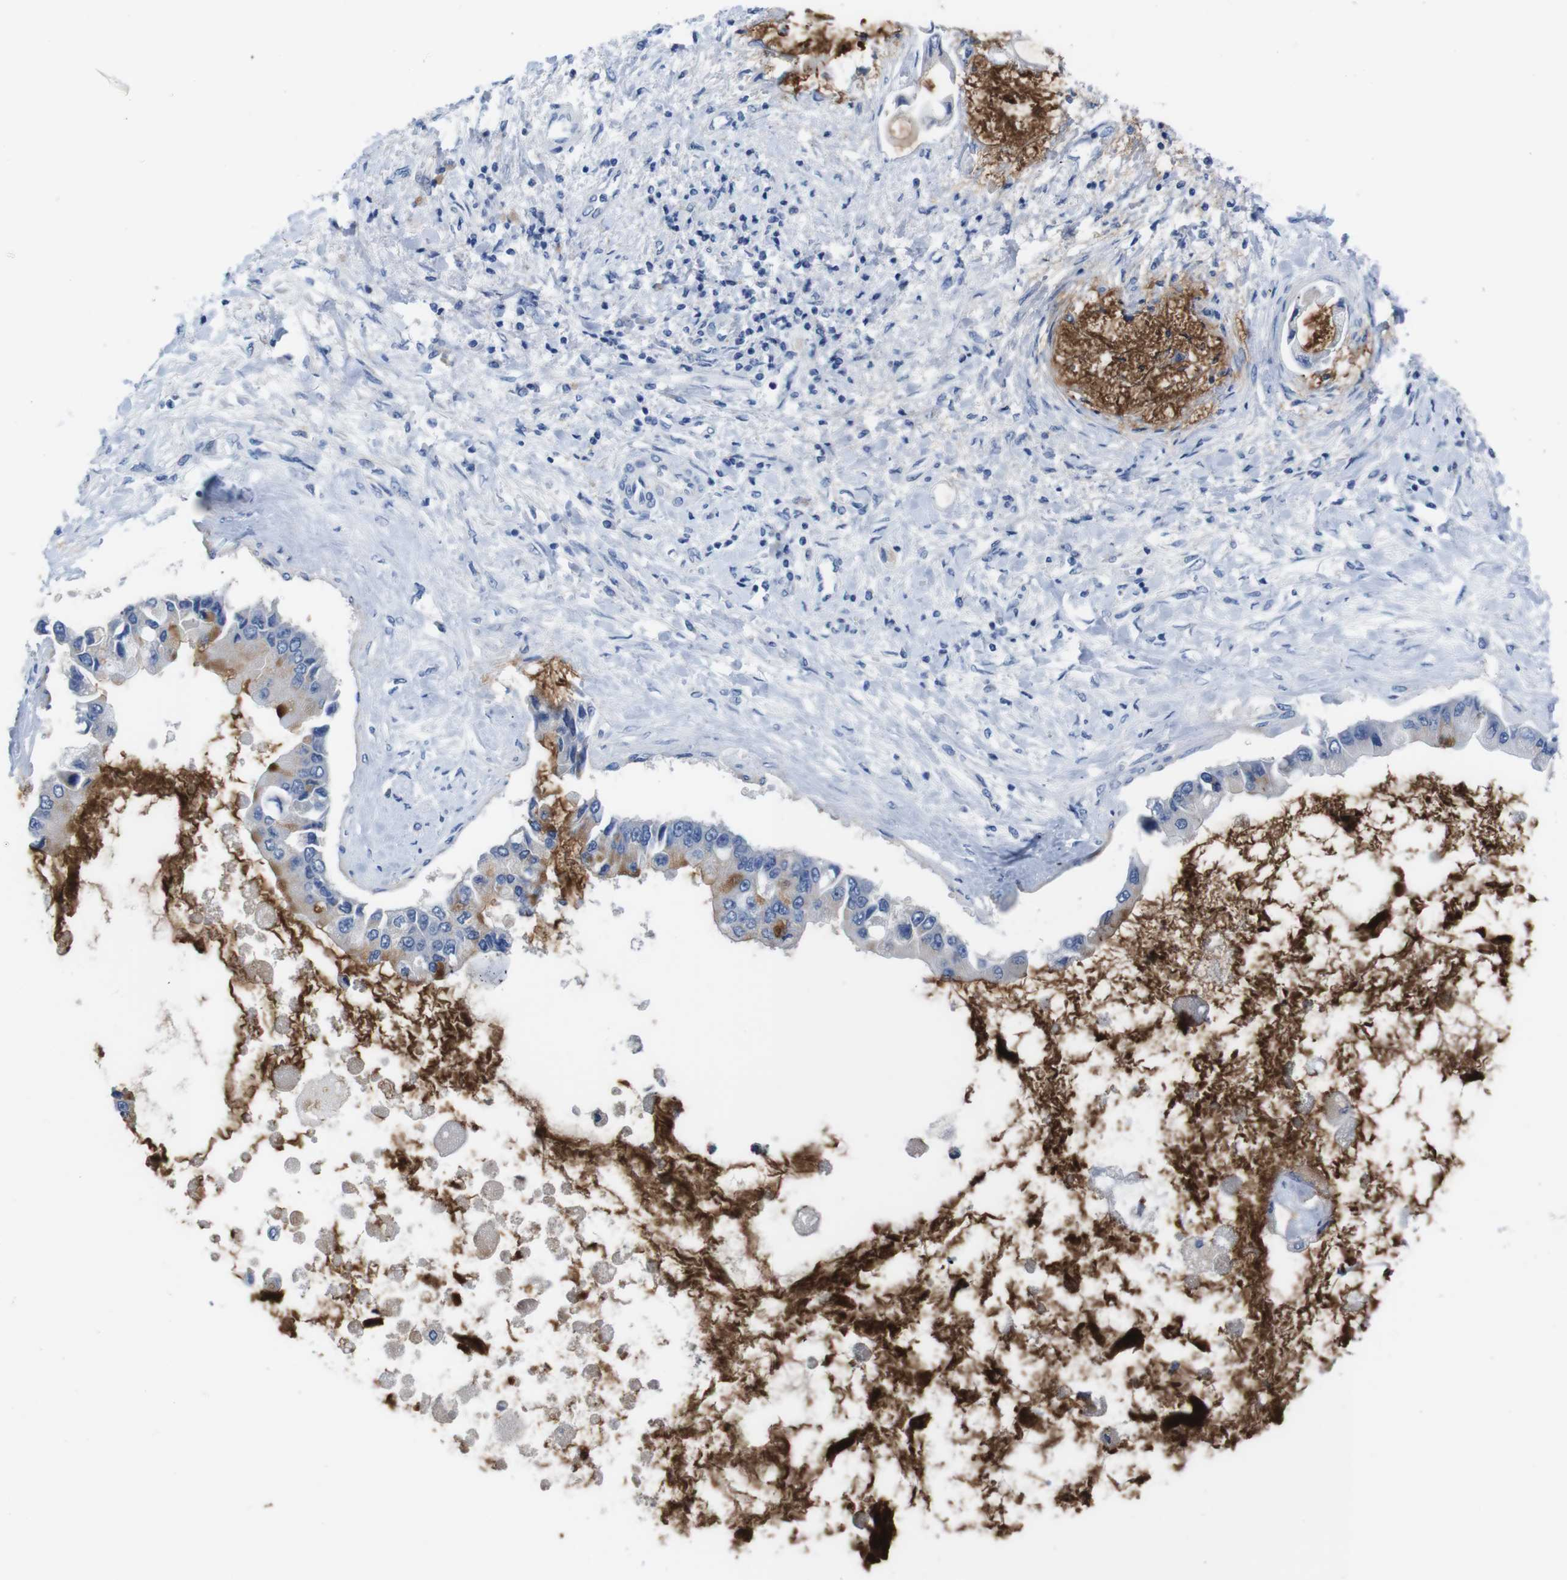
{"staining": {"intensity": "weak", "quantity": "<25%", "location": "cytoplasmic/membranous"}, "tissue": "liver cancer", "cell_type": "Tumor cells", "image_type": "cancer", "snomed": [{"axis": "morphology", "description": "Cholangiocarcinoma"}, {"axis": "topography", "description": "Liver"}], "caption": "Tumor cells are negative for brown protein staining in liver cholangiocarcinoma.", "gene": "C1RL", "patient": {"sex": "male", "age": 50}}